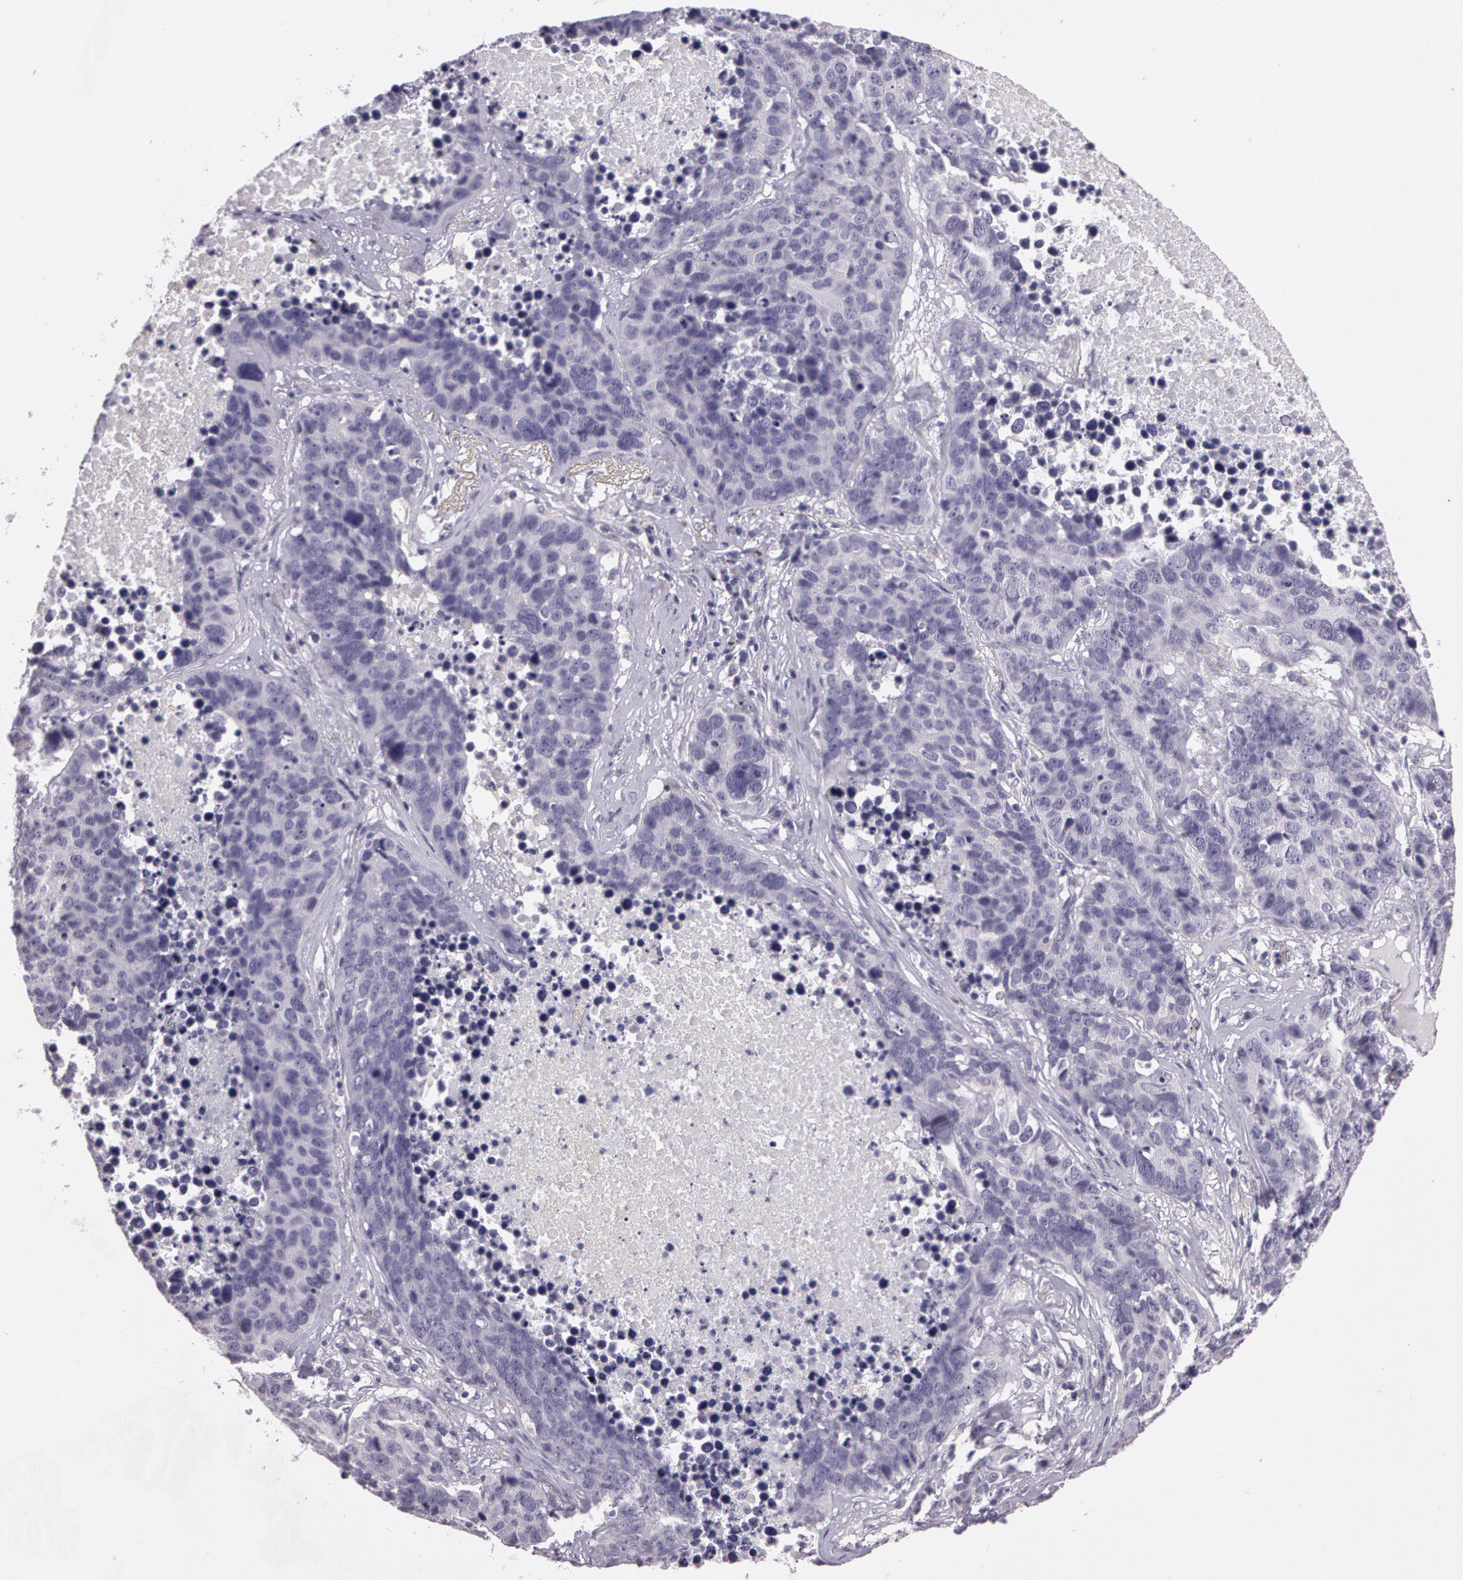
{"staining": {"intensity": "negative", "quantity": "none", "location": "none"}, "tissue": "lung cancer", "cell_type": "Tumor cells", "image_type": "cancer", "snomed": [{"axis": "morphology", "description": "Carcinoid, malignant, NOS"}, {"axis": "topography", "description": "Lung"}], "caption": "Immunohistochemistry (IHC) of human lung carcinoid (malignant) demonstrates no positivity in tumor cells.", "gene": "G2E3", "patient": {"sex": "male", "age": 60}}